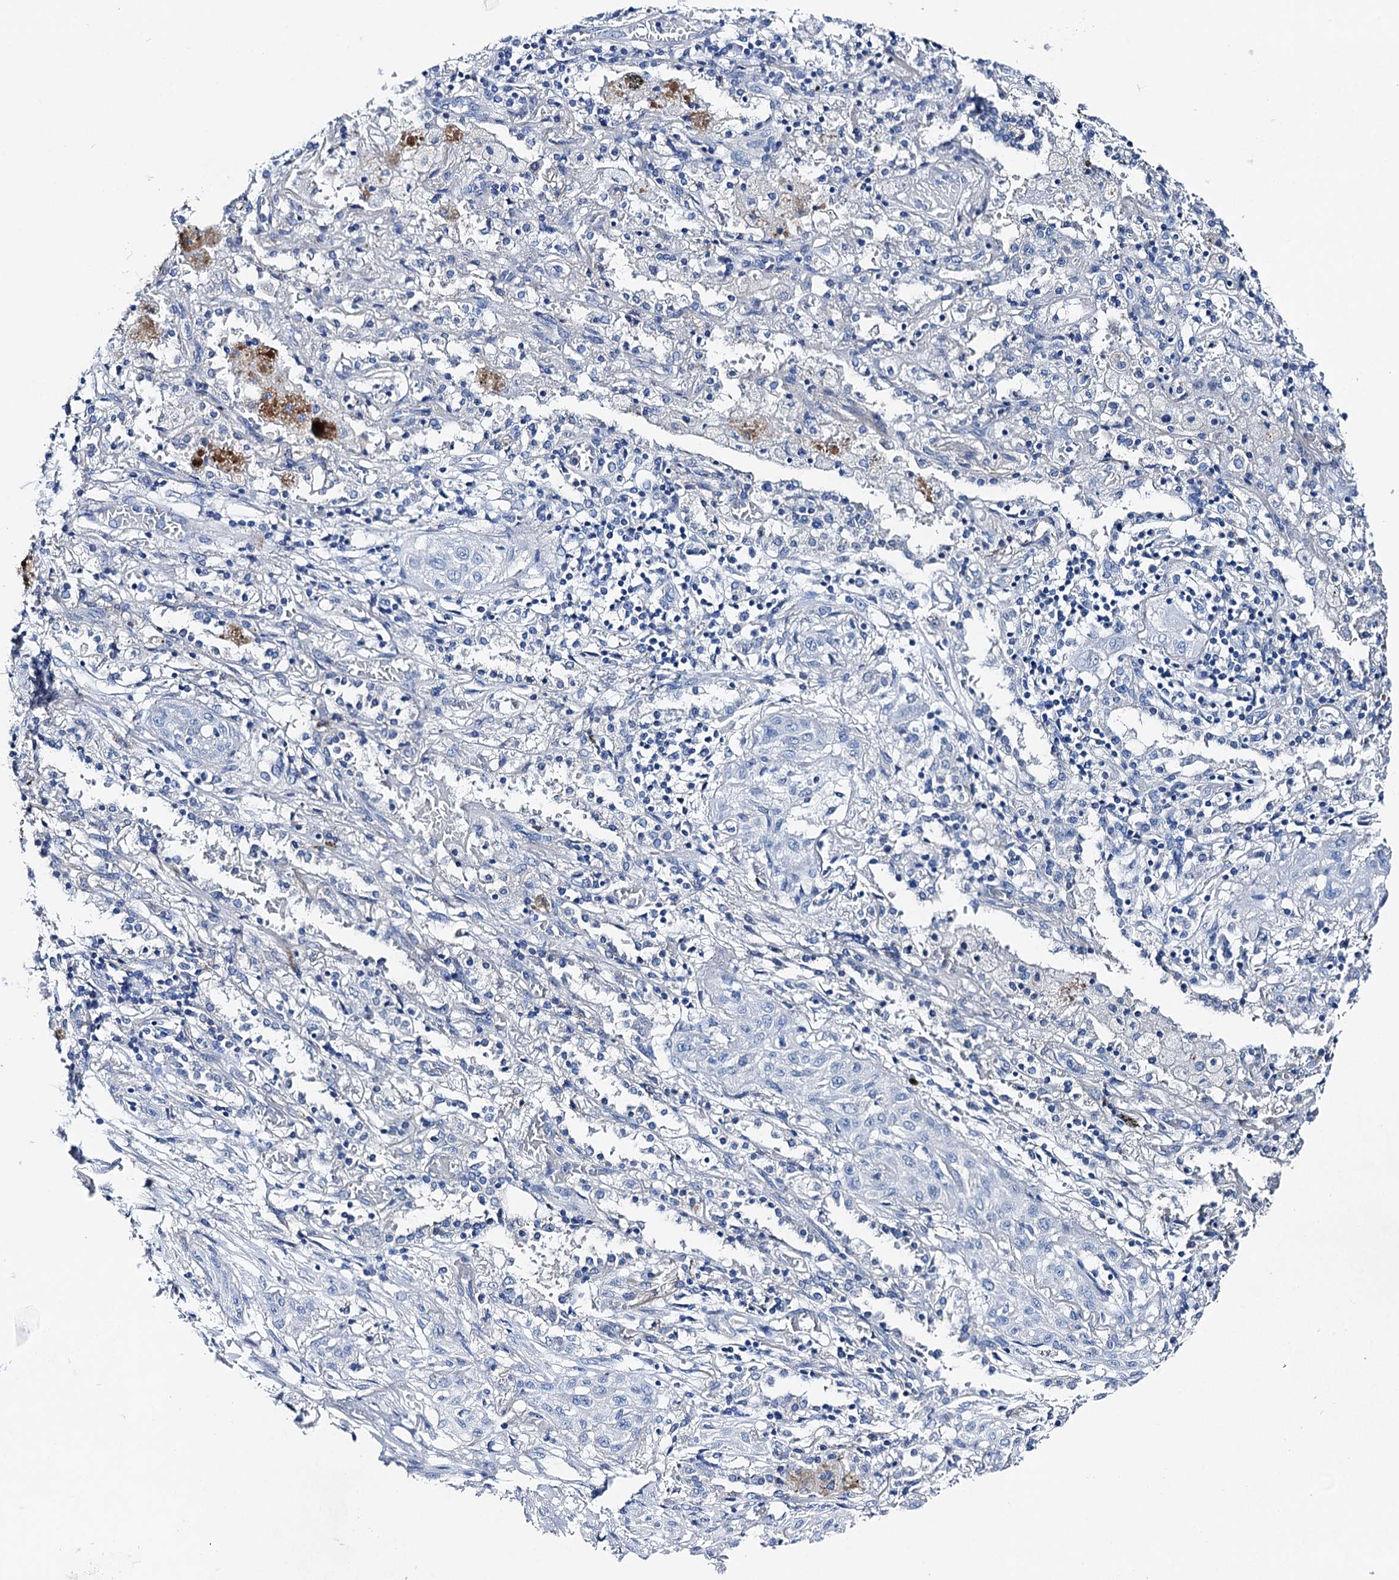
{"staining": {"intensity": "negative", "quantity": "none", "location": "none"}, "tissue": "lung cancer", "cell_type": "Tumor cells", "image_type": "cancer", "snomed": [{"axis": "morphology", "description": "Squamous cell carcinoma, NOS"}, {"axis": "topography", "description": "Lung"}], "caption": "An IHC histopathology image of lung cancer (squamous cell carcinoma) is shown. There is no staining in tumor cells of lung cancer (squamous cell carcinoma). (DAB (3,3'-diaminobenzidine) IHC visualized using brightfield microscopy, high magnification).", "gene": "SHROOM1", "patient": {"sex": "female", "age": 47}}